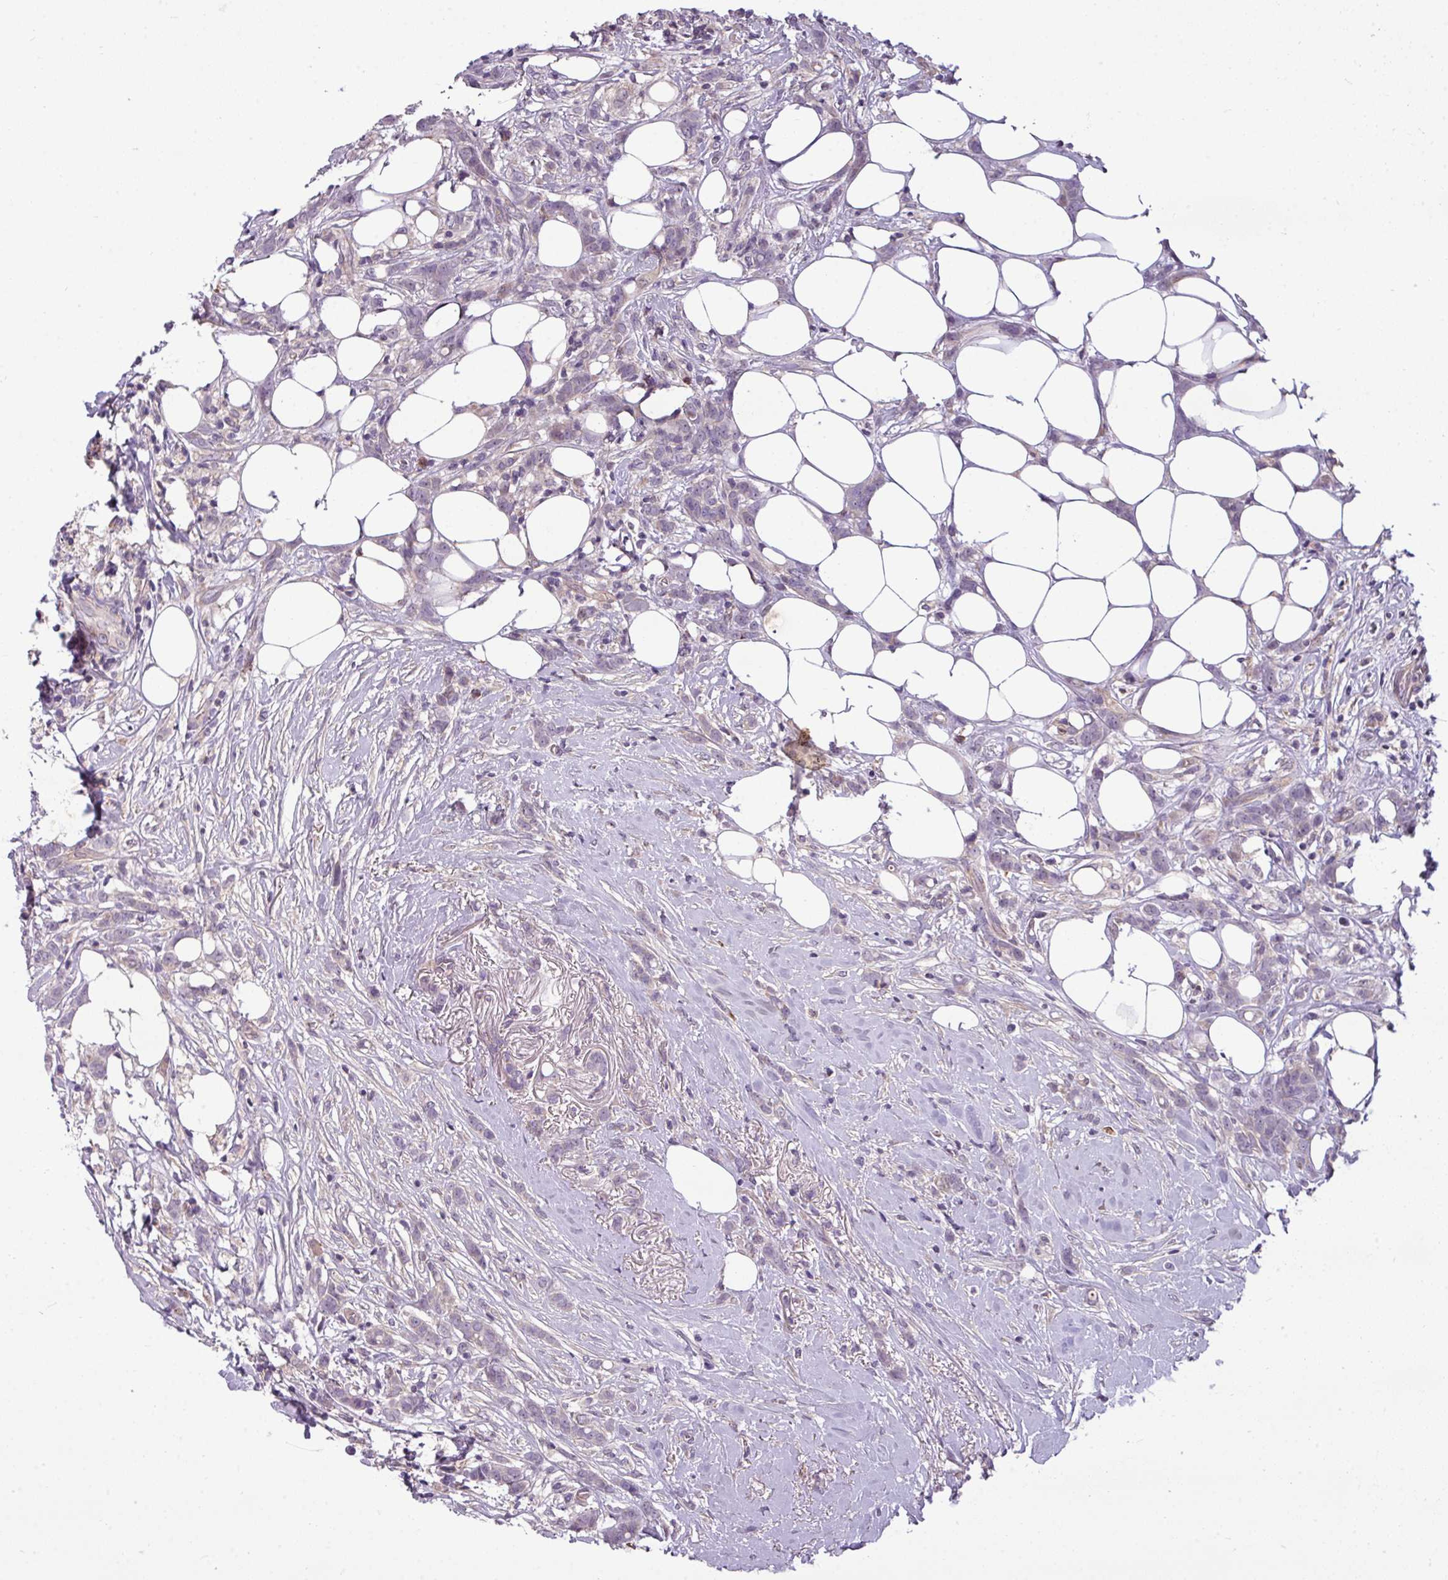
{"staining": {"intensity": "weak", "quantity": "<25%", "location": "cytoplasmic/membranous"}, "tissue": "breast cancer", "cell_type": "Tumor cells", "image_type": "cancer", "snomed": [{"axis": "morphology", "description": "Duct carcinoma"}, {"axis": "topography", "description": "Breast"}], "caption": "Tumor cells are negative for protein expression in human breast cancer.", "gene": "ZNF35", "patient": {"sex": "female", "age": 80}}